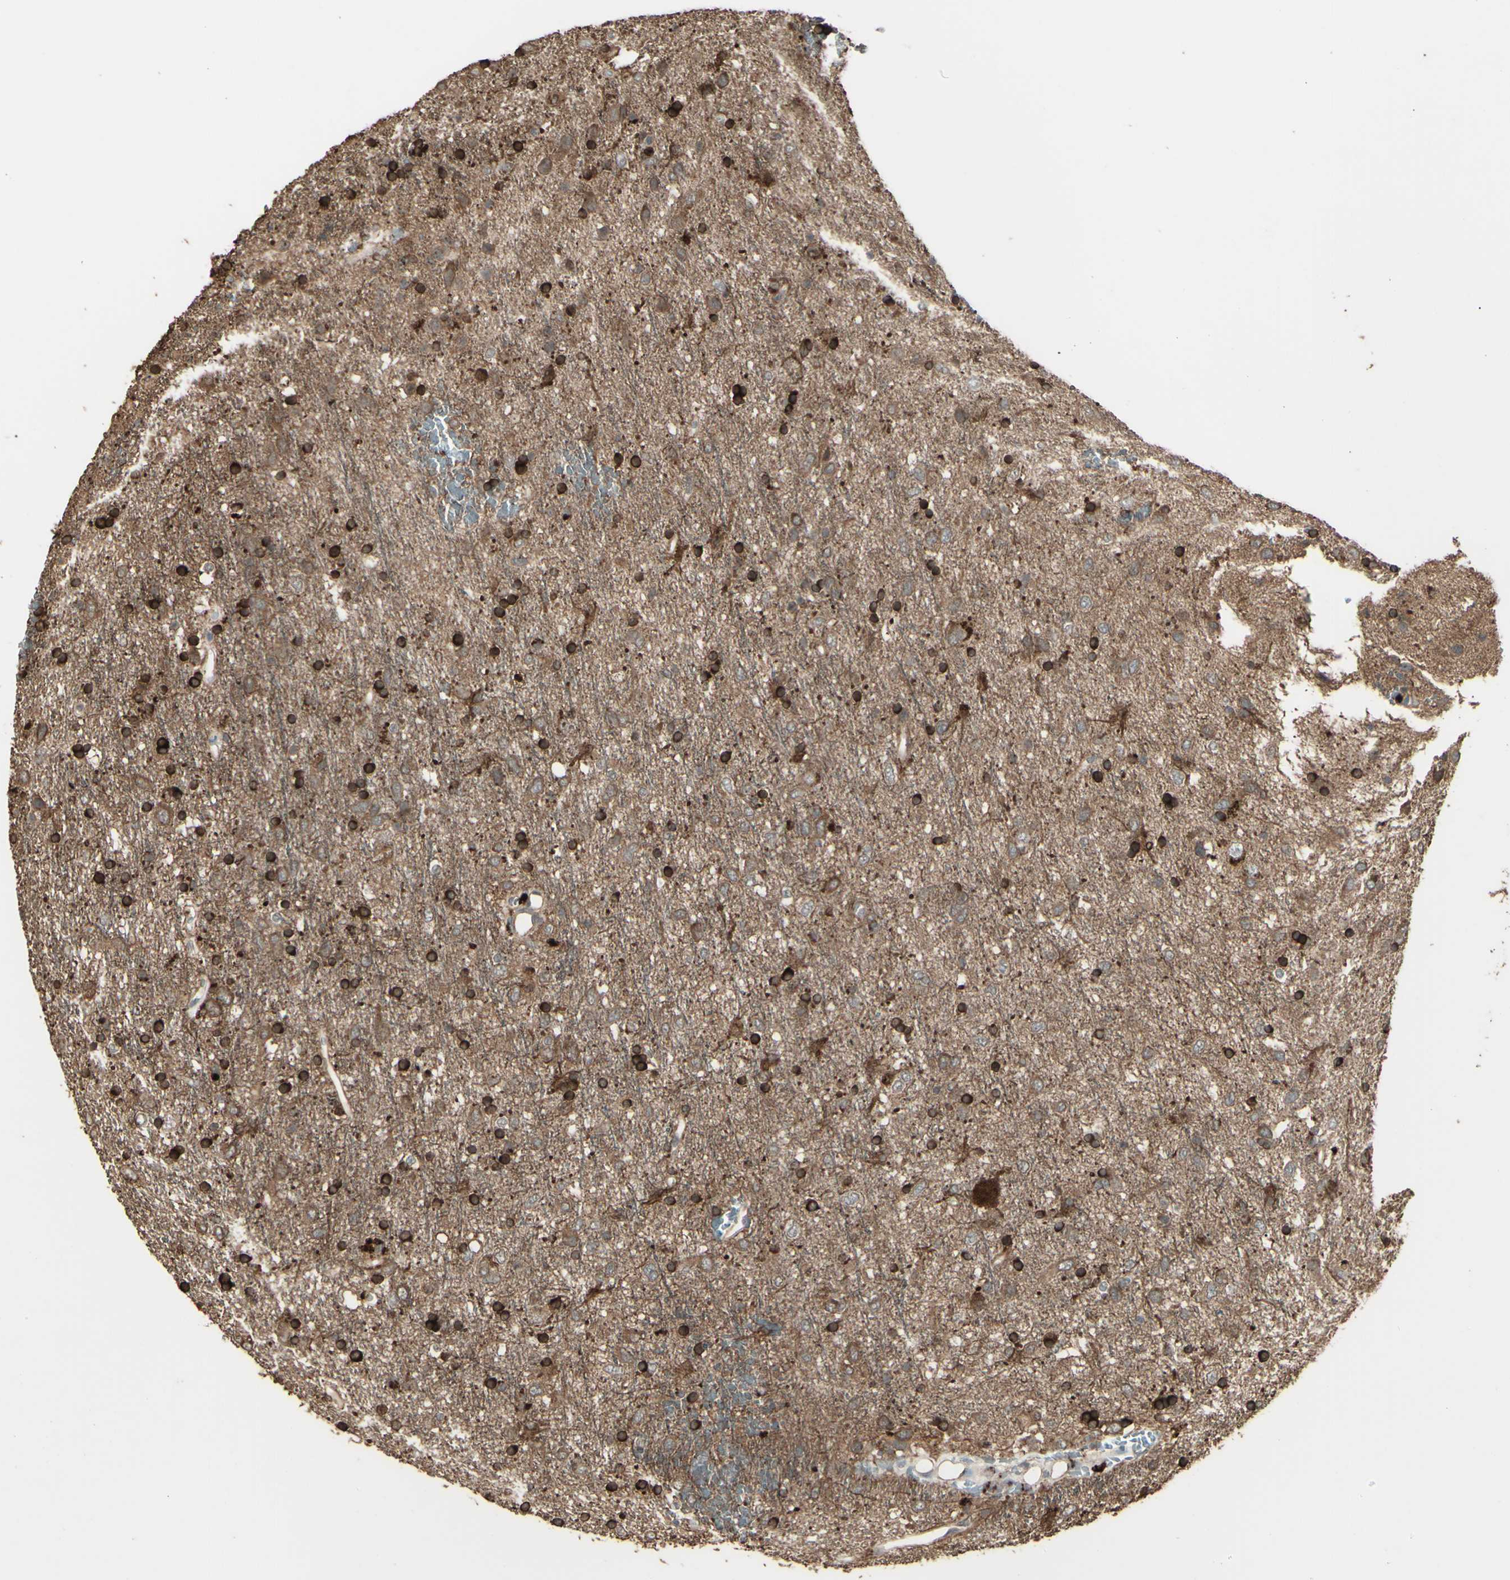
{"staining": {"intensity": "strong", "quantity": "<25%", "location": "cytoplasmic/membranous"}, "tissue": "glioma", "cell_type": "Tumor cells", "image_type": "cancer", "snomed": [{"axis": "morphology", "description": "Glioma, malignant, Low grade"}, {"axis": "topography", "description": "Brain"}], "caption": "Glioma stained with a protein marker exhibits strong staining in tumor cells.", "gene": "GNAS", "patient": {"sex": "male", "age": 77}}